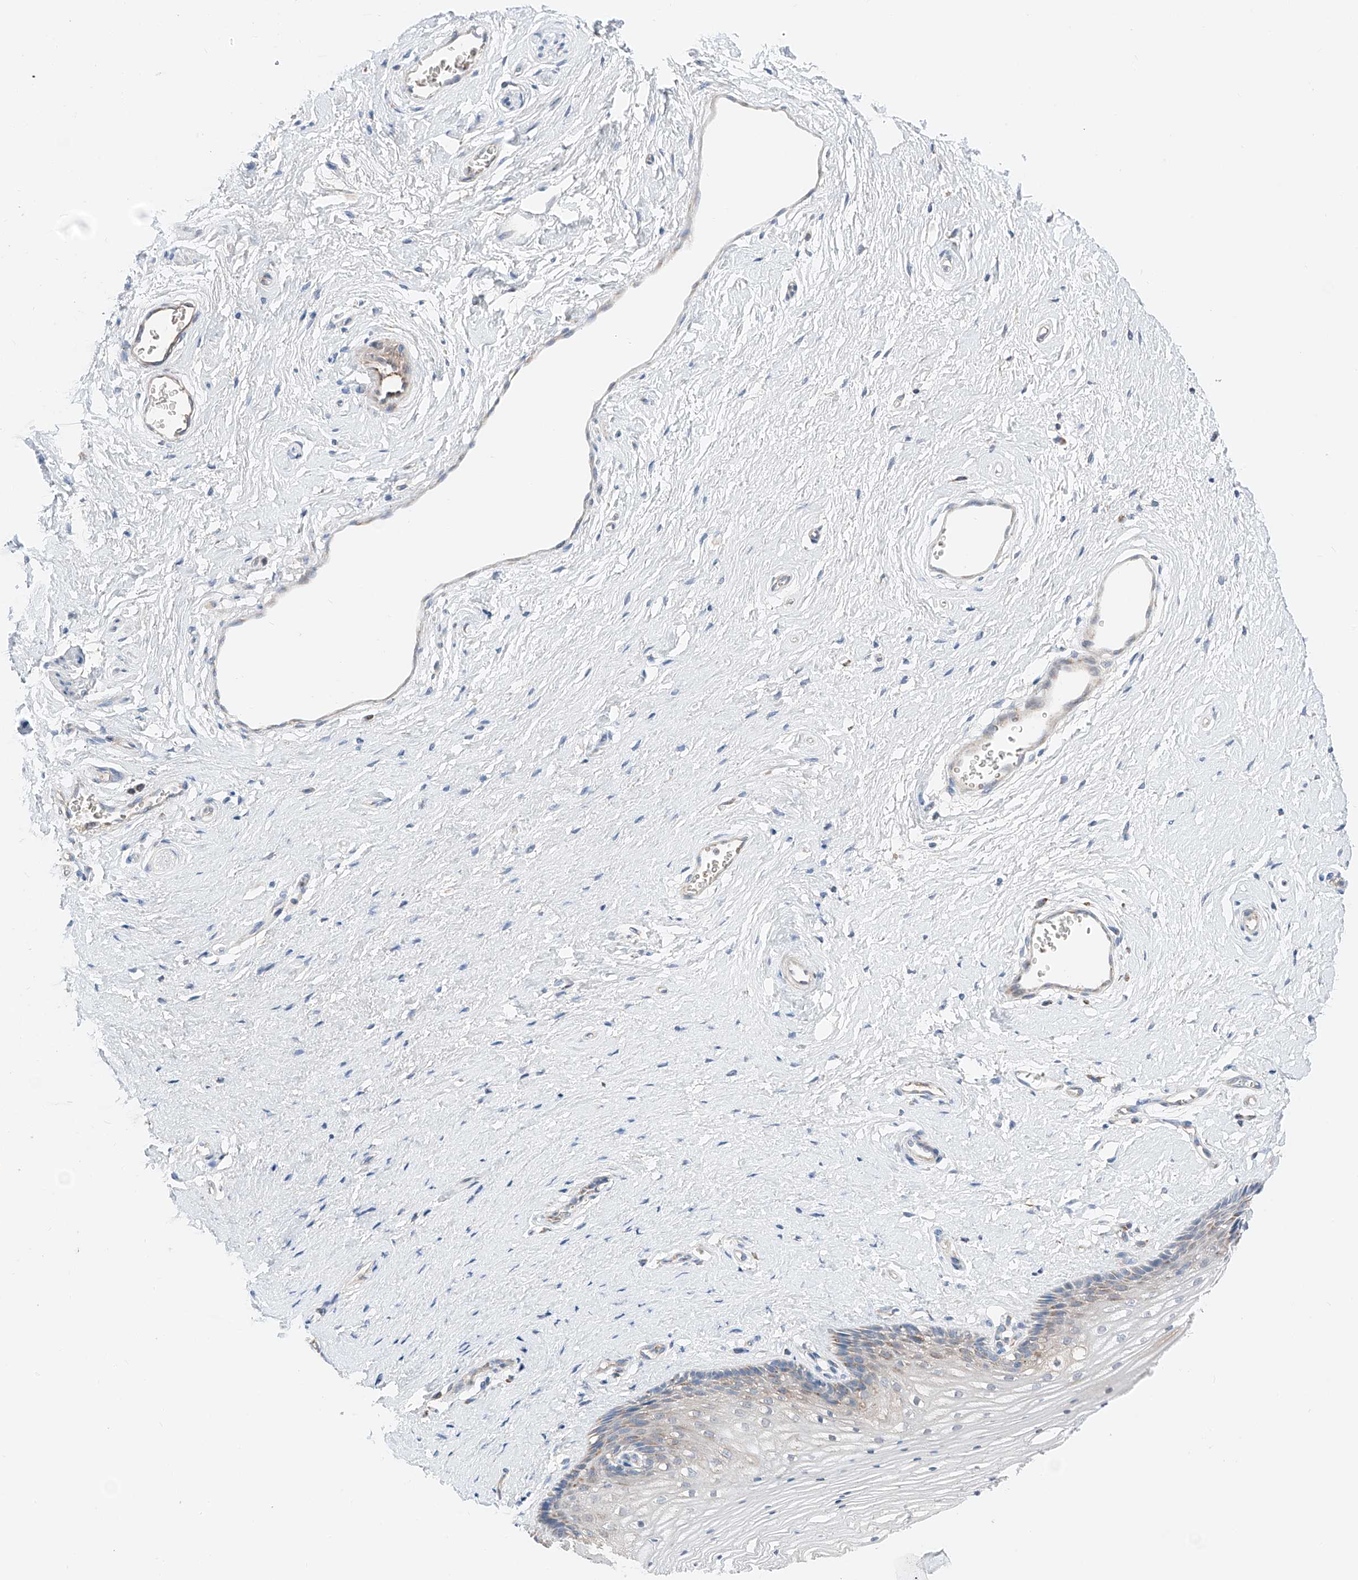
{"staining": {"intensity": "negative", "quantity": "none", "location": "none"}, "tissue": "vagina", "cell_type": "Squamous epithelial cells", "image_type": "normal", "snomed": [{"axis": "morphology", "description": "Normal tissue, NOS"}, {"axis": "topography", "description": "Vagina"}], "caption": "High magnification brightfield microscopy of unremarkable vagina stained with DAB (brown) and counterstained with hematoxylin (blue): squamous epithelial cells show no significant staining.", "gene": "MRAP", "patient": {"sex": "female", "age": 46}}